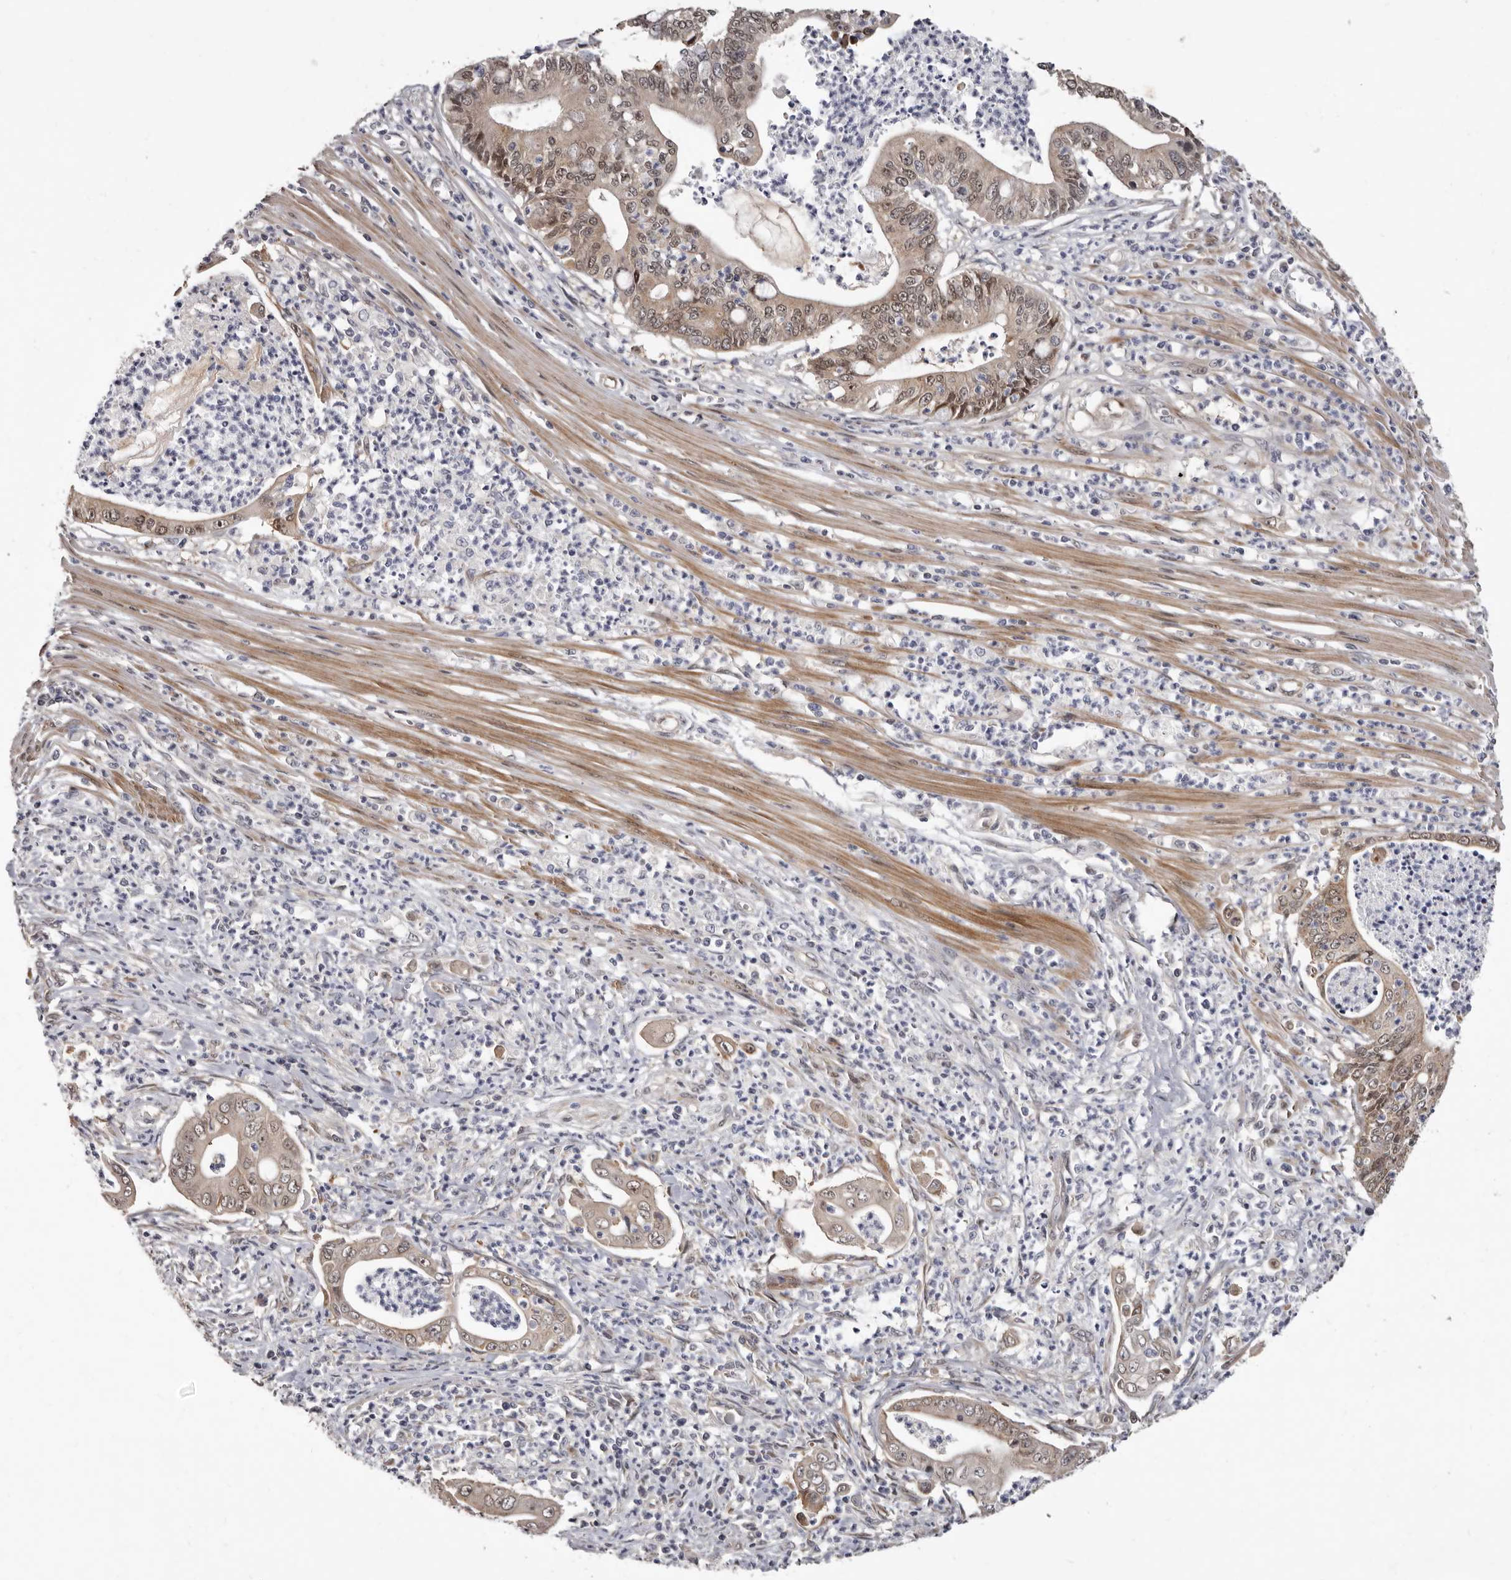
{"staining": {"intensity": "moderate", "quantity": ">75%", "location": "cytoplasmic/membranous,nuclear"}, "tissue": "pancreatic cancer", "cell_type": "Tumor cells", "image_type": "cancer", "snomed": [{"axis": "morphology", "description": "Adenocarcinoma, NOS"}, {"axis": "topography", "description": "Pancreas"}], "caption": "Approximately >75% of tumor cells in adenocarcinoma (pancreatic) reveal moderate cytoplasmic/membranous and nuclear protein positivity as visualized by brown immunohistochemical staining.", "gene": "SBDS", "patient": {"sex": "male", "age": 69}}